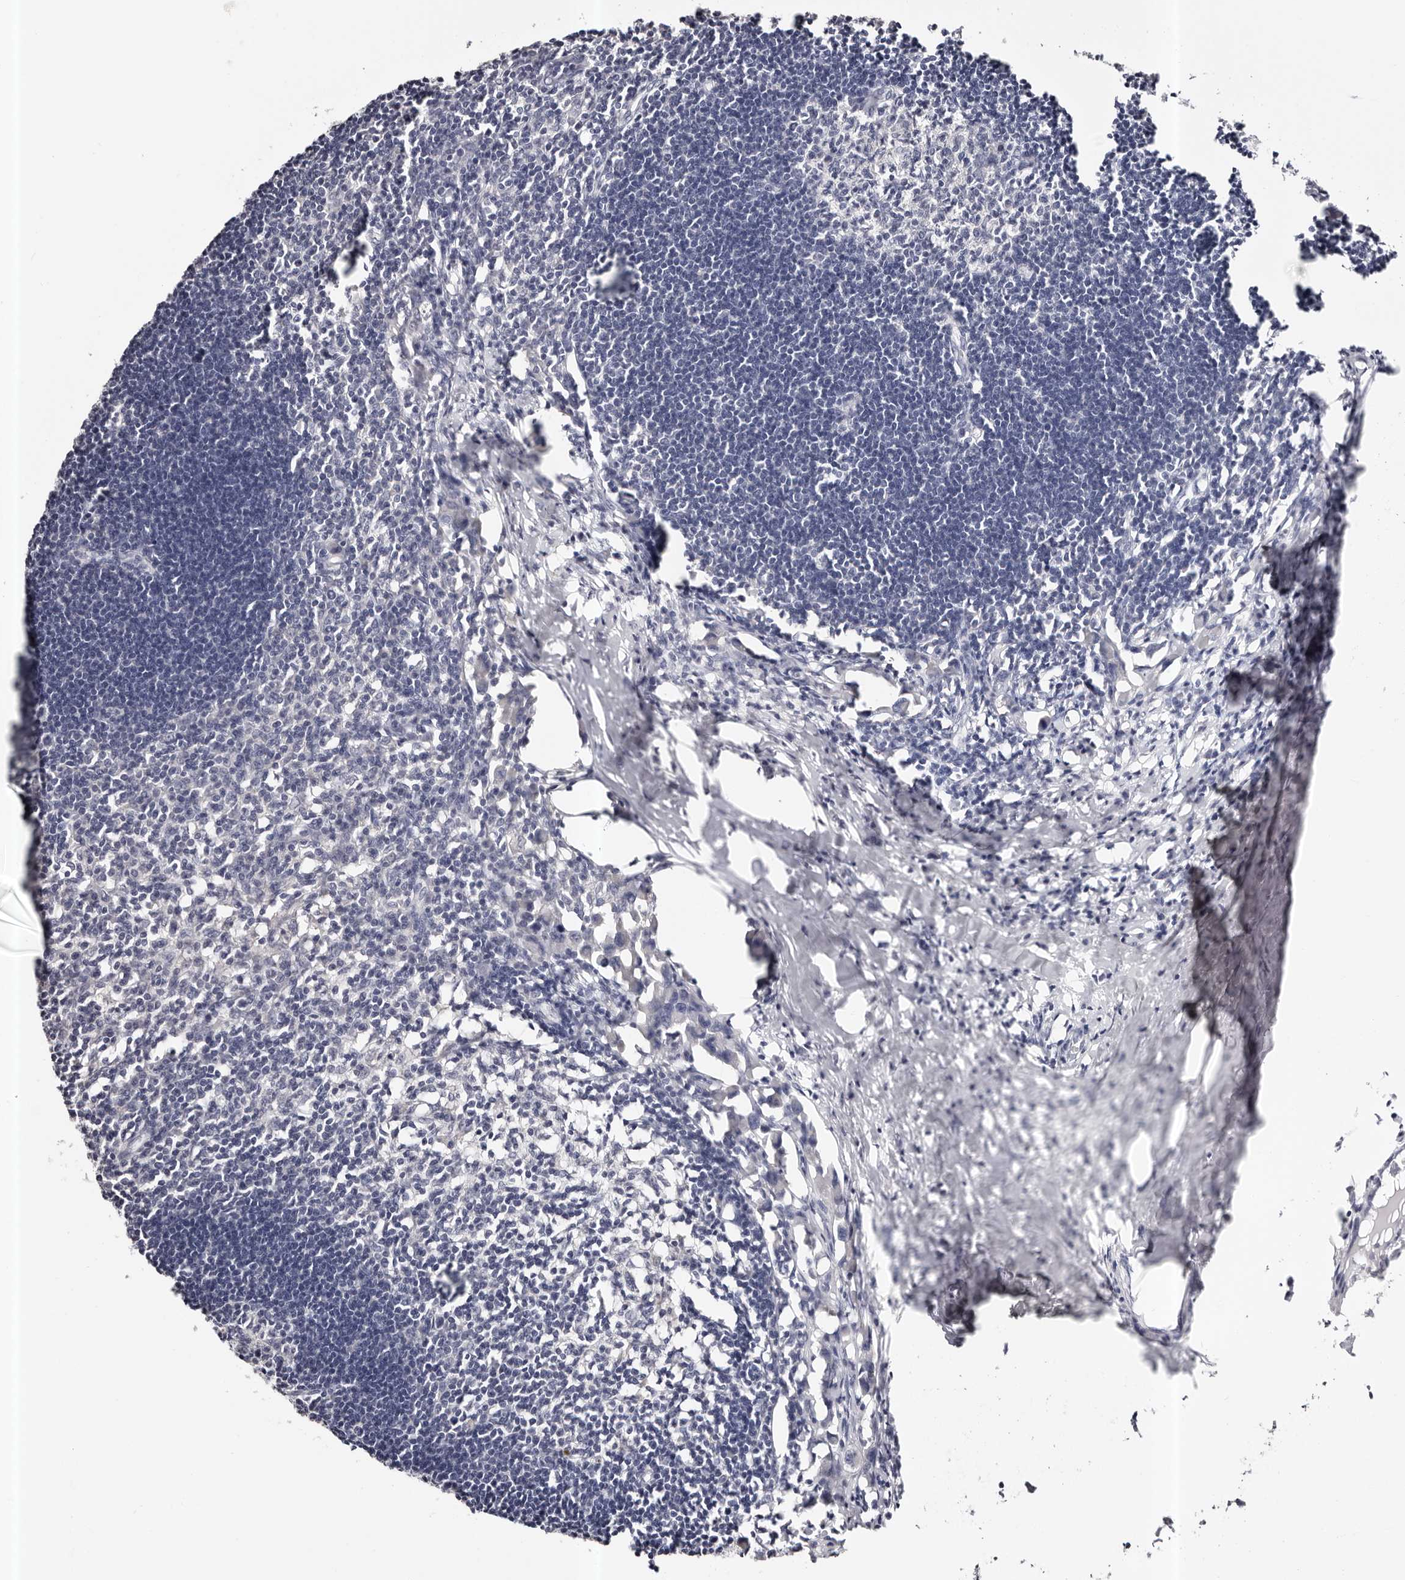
{"staining": {"intensity": "negative", "quantity": "none", "location": "none"}, "tissue": "lymph node", "cell_type": "Germinal center cells", "image_type": "normal", "snomed": [{"axis": "morphology", "description": "Normal tissue, NOS"}, {"axis": "morphology", "description": "Malignant melanoma, Metastatic site"}, {"axis": "topography", "description": "Lymph node"}], "caption": "Lymph node was stained to show a protein in brown. There is no significant positivity in germinal center cells. (DAB (3,3'-diaminobenzidine) immunohistochemistry (IHC) visualized using brightfield microscopy, high magnification).", "gene": "ROM1", "patient": {"sex": "male", "age": 41}}